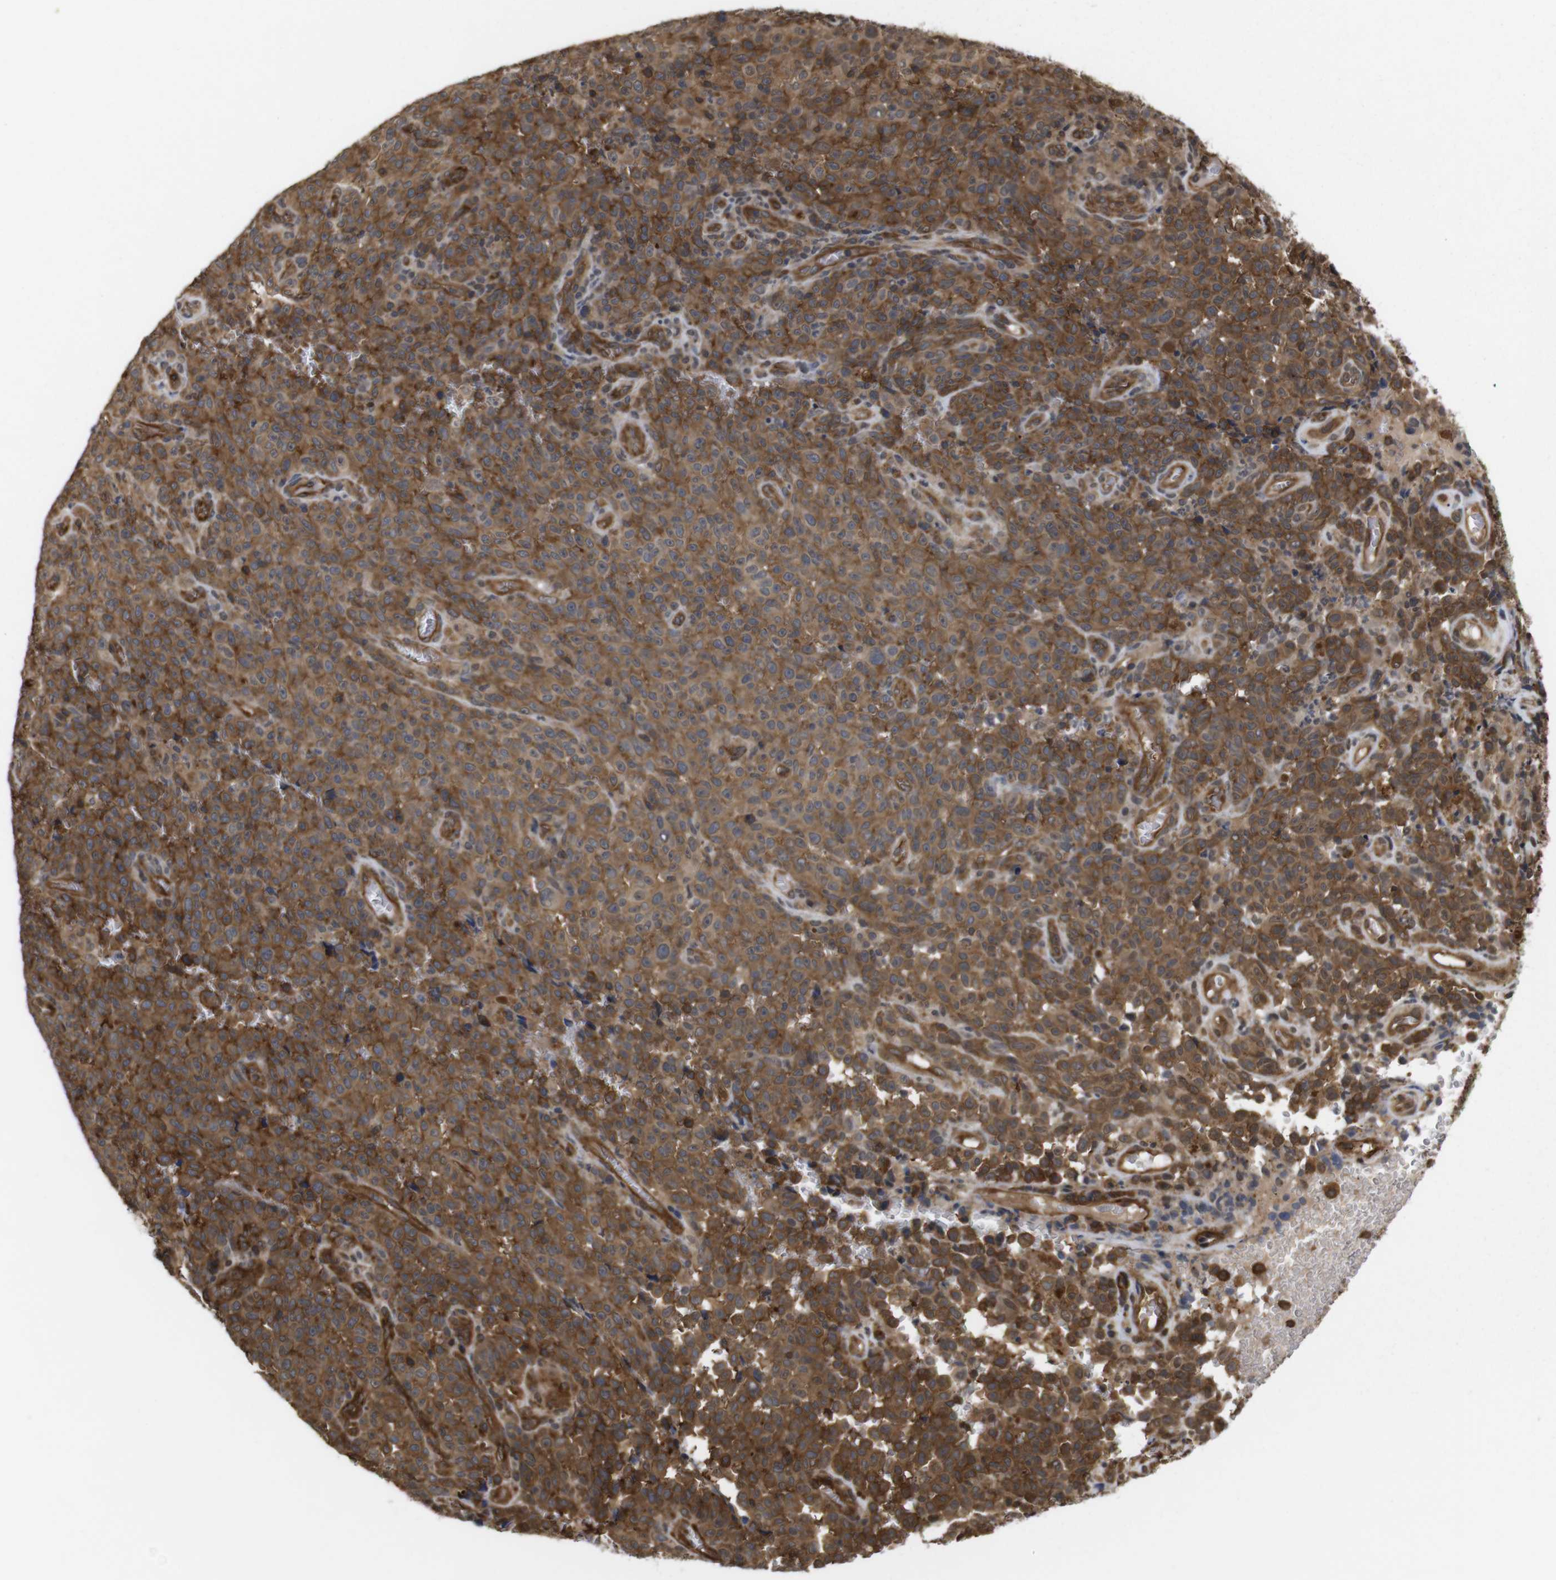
{"staining": {"intensity": "moderate", "quantity": ">75%", "location": "cytoplasmic/membranous"}, "tissue": "melanoma", "cell_type": "Tumor cells", "image_type": "cancer", "snomed": [{"axis": "morphology", "description": "Malignant melanoma, NOS"}, {"axis": "topography", "description": "Skin"}], "caption": "Malignant melanoma stained with a protein marker reveals moderate staining in tumor cells.", "gene": "NANOS1", "patient": {"sex": "female", "age": 82}}